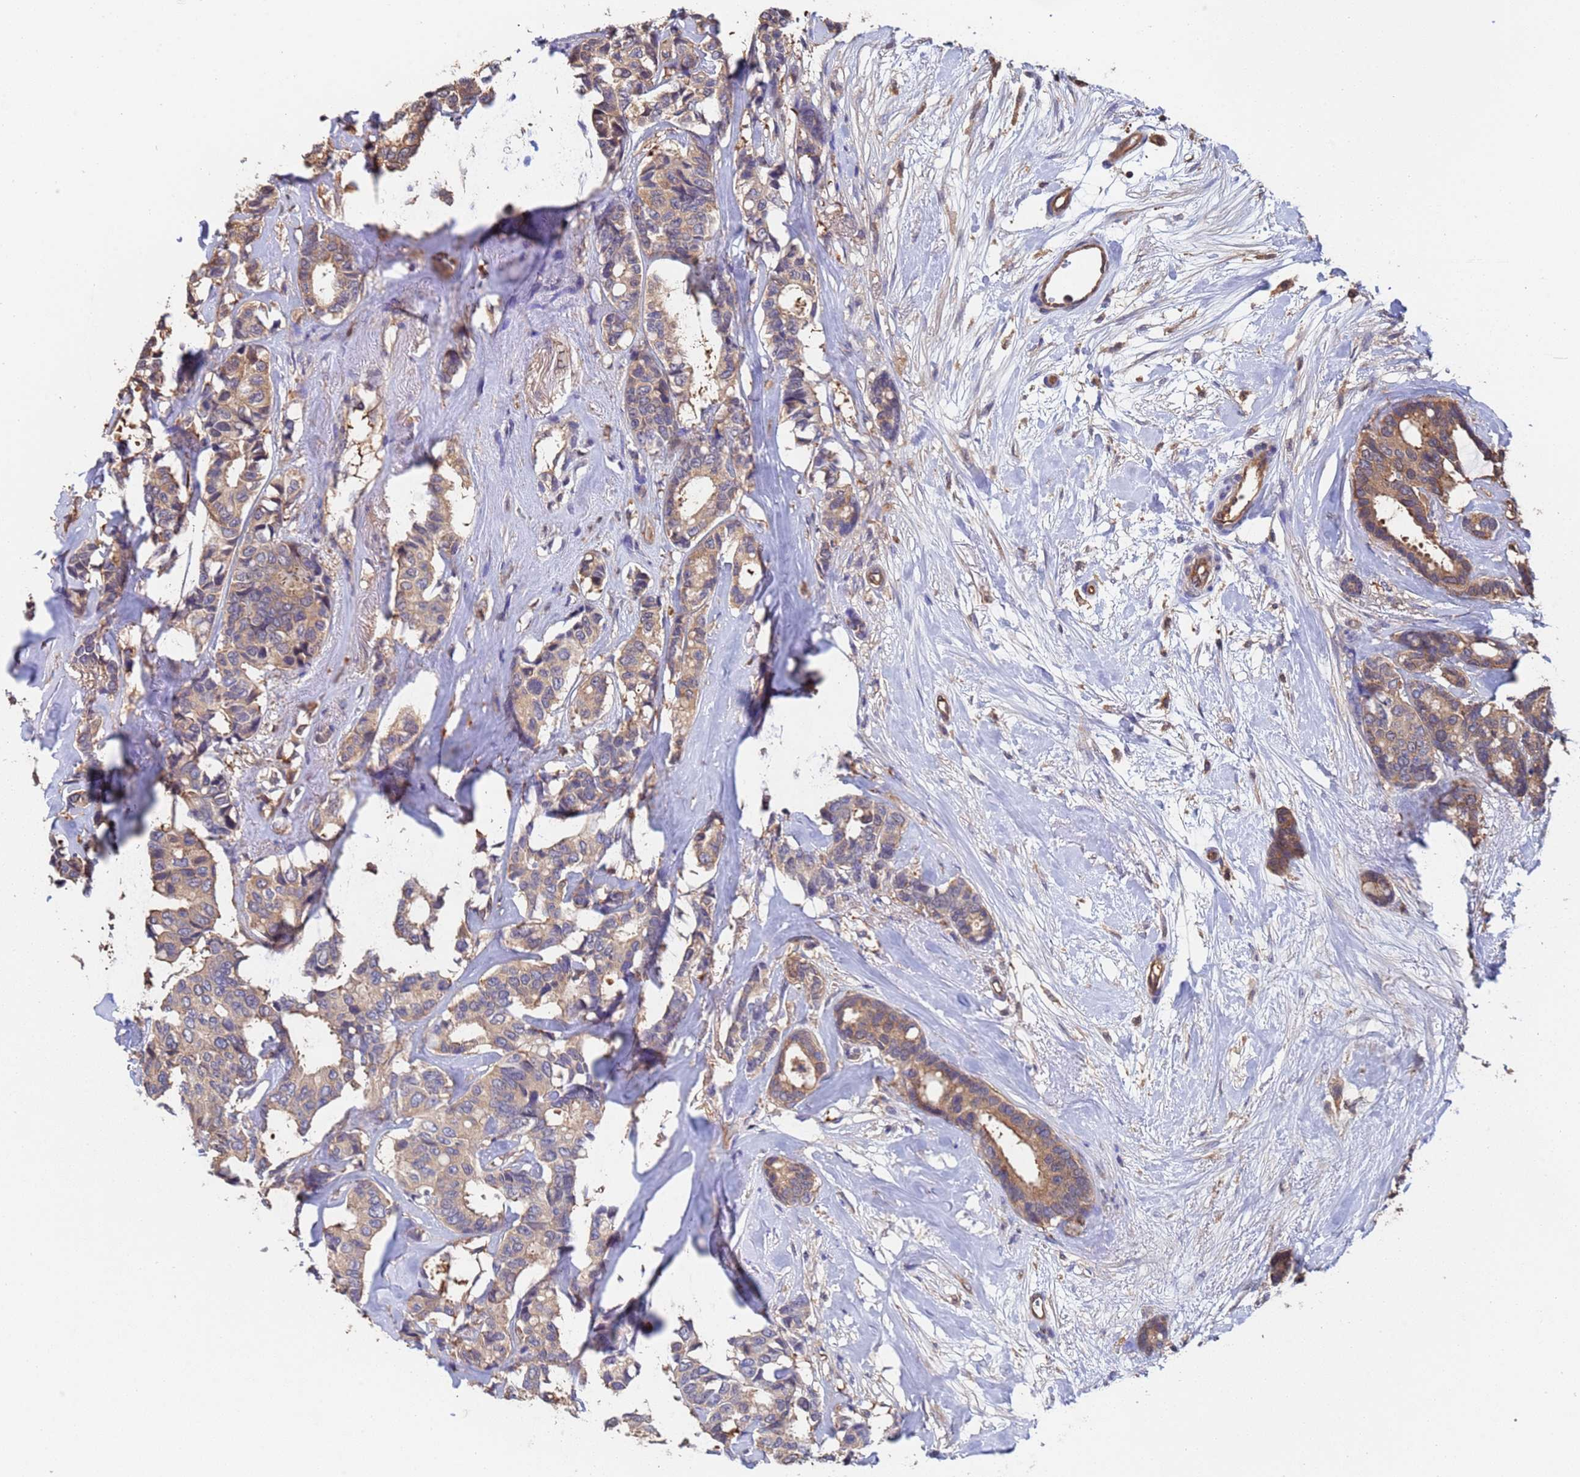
{"staining": {"intensity": "moderate", "quantity": "25%-75%", "location": "cytoplasmic/membranous"}, "tissue": "breast cancer", "cell_type": "Tumor cells", "image_type": "cancer", "snomed": [{"axis": "morphology", "description": "Duct carcinoma"}, {"axis": "topography", "description": "Breast"}], "caption": "Immunohistochemical staining of human invasive ductal carcinoma (breast) exhibits medium levels of moderate cytoplasmic/membranous protein staining in approximately 25%-75% of tumor cells.", "gene": "FAM25A", "patient": {"sex": "female", "age": 87}}